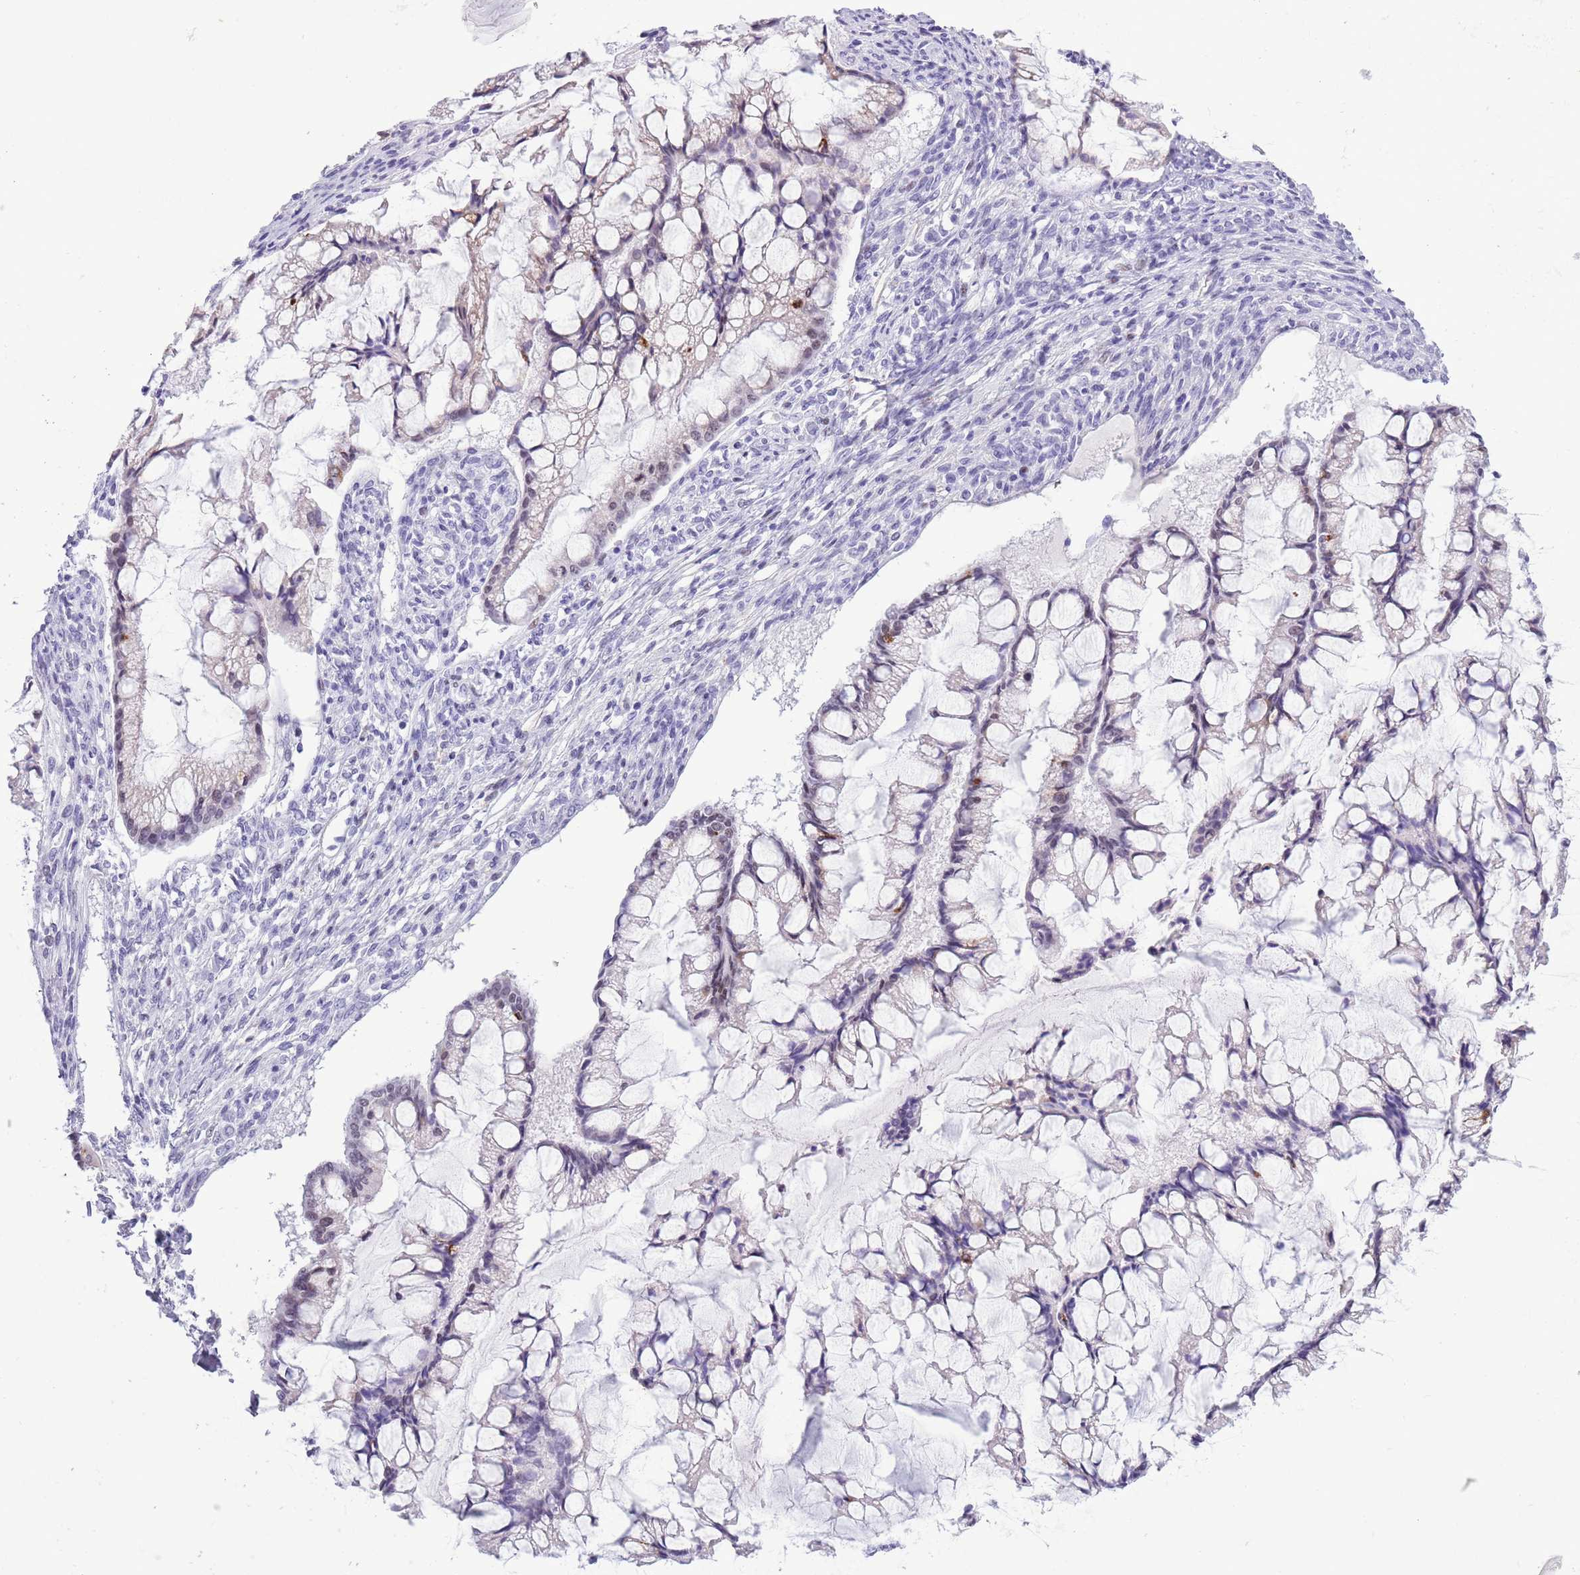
{"staining": {"intensity": "negative", "quantity": "none", "location": "none"}, "tissue": "ovarian cancer", "cell_type": "Tumor cells", "image_type": "cancer", "snomed": [{"axis": "morphology", "description": "Cystadenocarcinoma, mucinous, NOS"}, {"axis": "topography", "description": "Ovary"}], "caption": "A high-resolution photomicrograph shows immunohistochemistry staining of ovarian cancer (mucinous cystadenocarcinoma), which exhibits no significant positivity in tumor cells.", "gene": "BCL11B", "patient": {"sex": "female", "age": 73}}